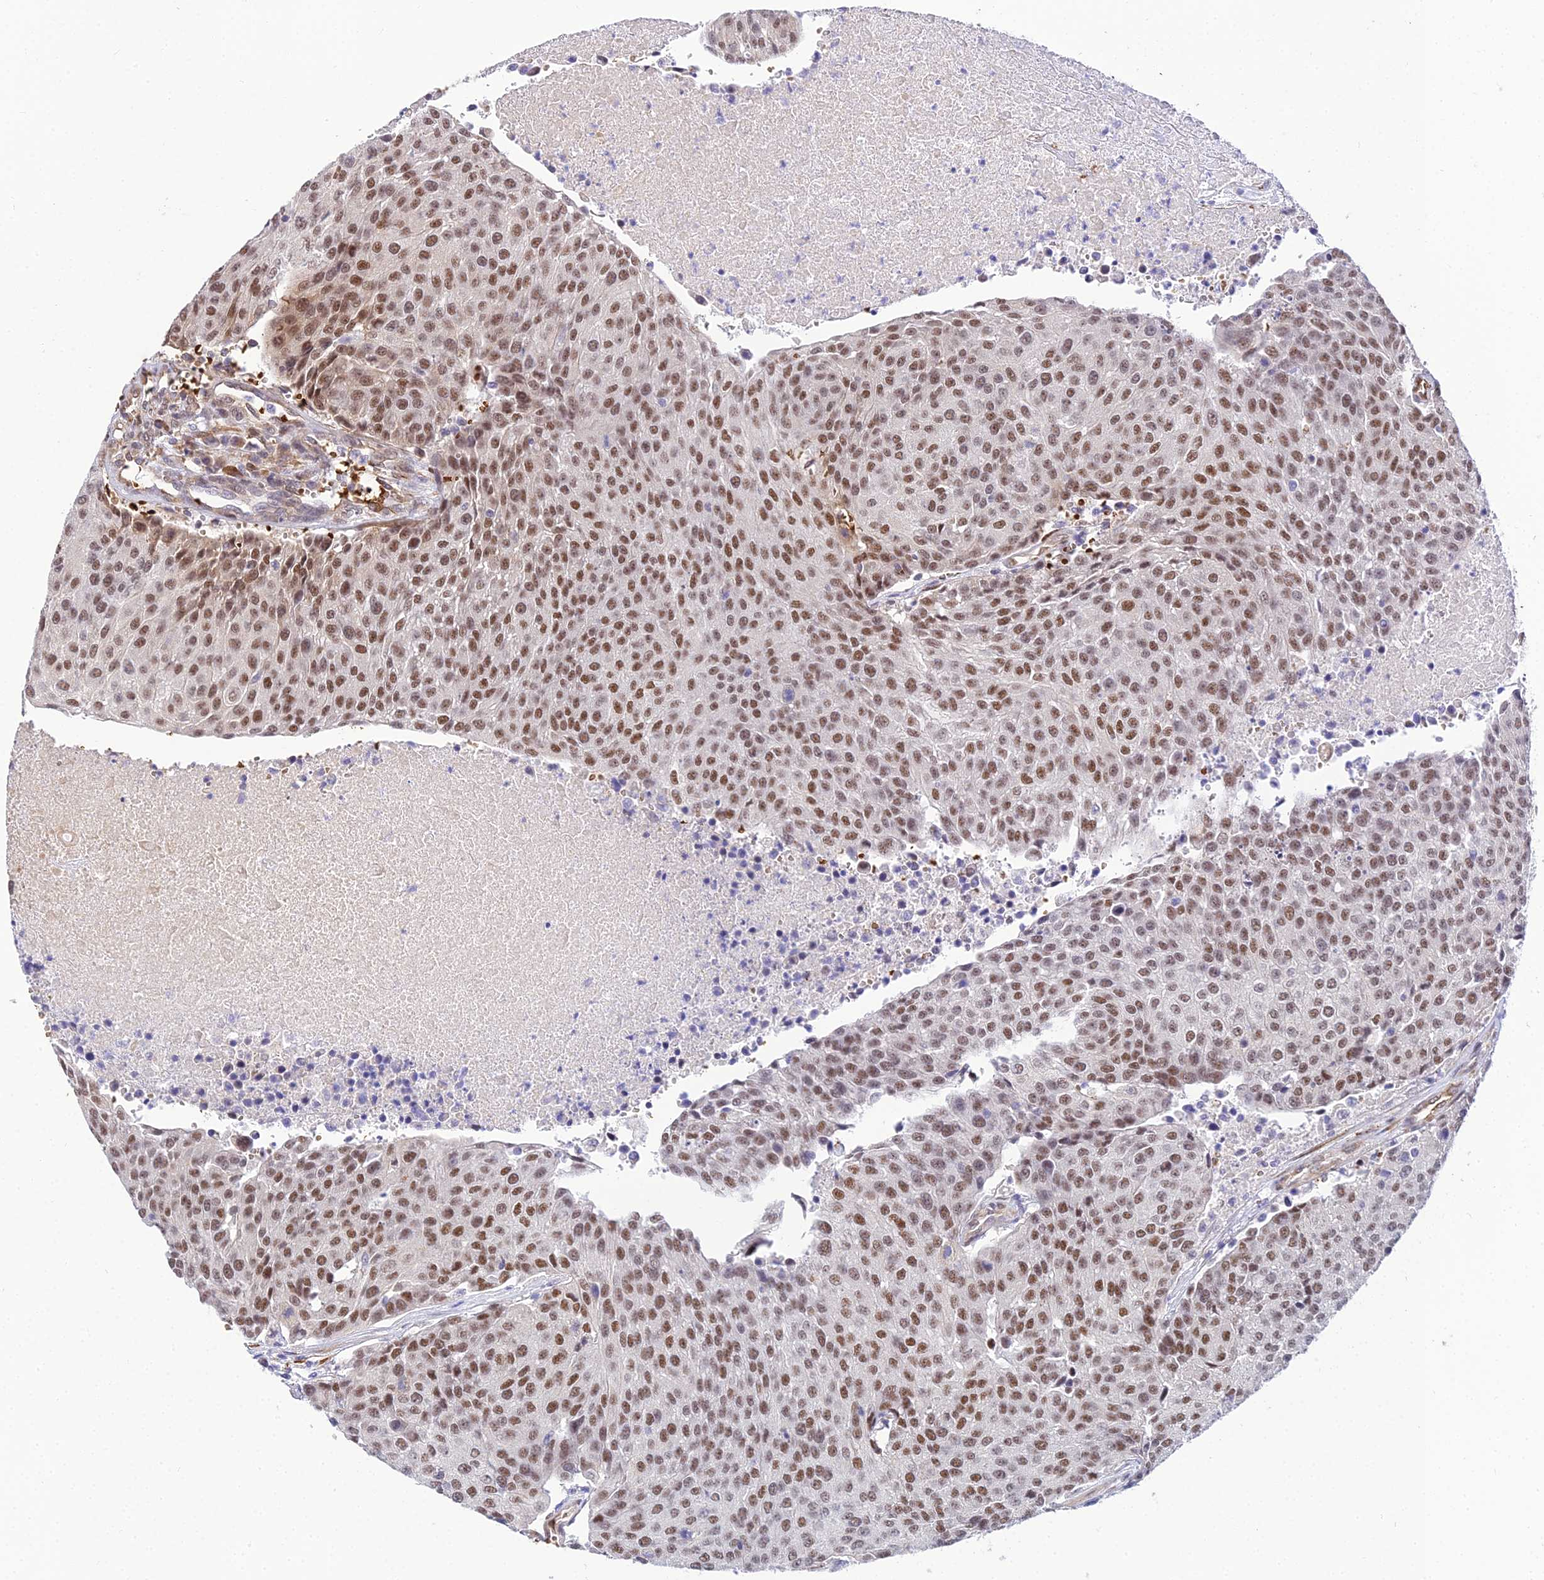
{"staining": {"intensity": "moderate", "quantity": ">75%", "location": "nuclear"}, "tissue": "urothelial cancer", "cell_type": "Tumor cells", "image_type": "cancer", "snomed": [{"axis": "morphology", "description": "Urothelial carcinoma, High grade"}, {"axis": "topography", "description": "Urinary bladder"}], "caption": "Approximately >75% of tumor cells in urothelial carcinoma (high-grade) reveal moderate nuclear protein positivity as visualized by brown immunohistochemical staining.", "gene": "BCL9", "patient": {"sex": "female", "age": 85}}